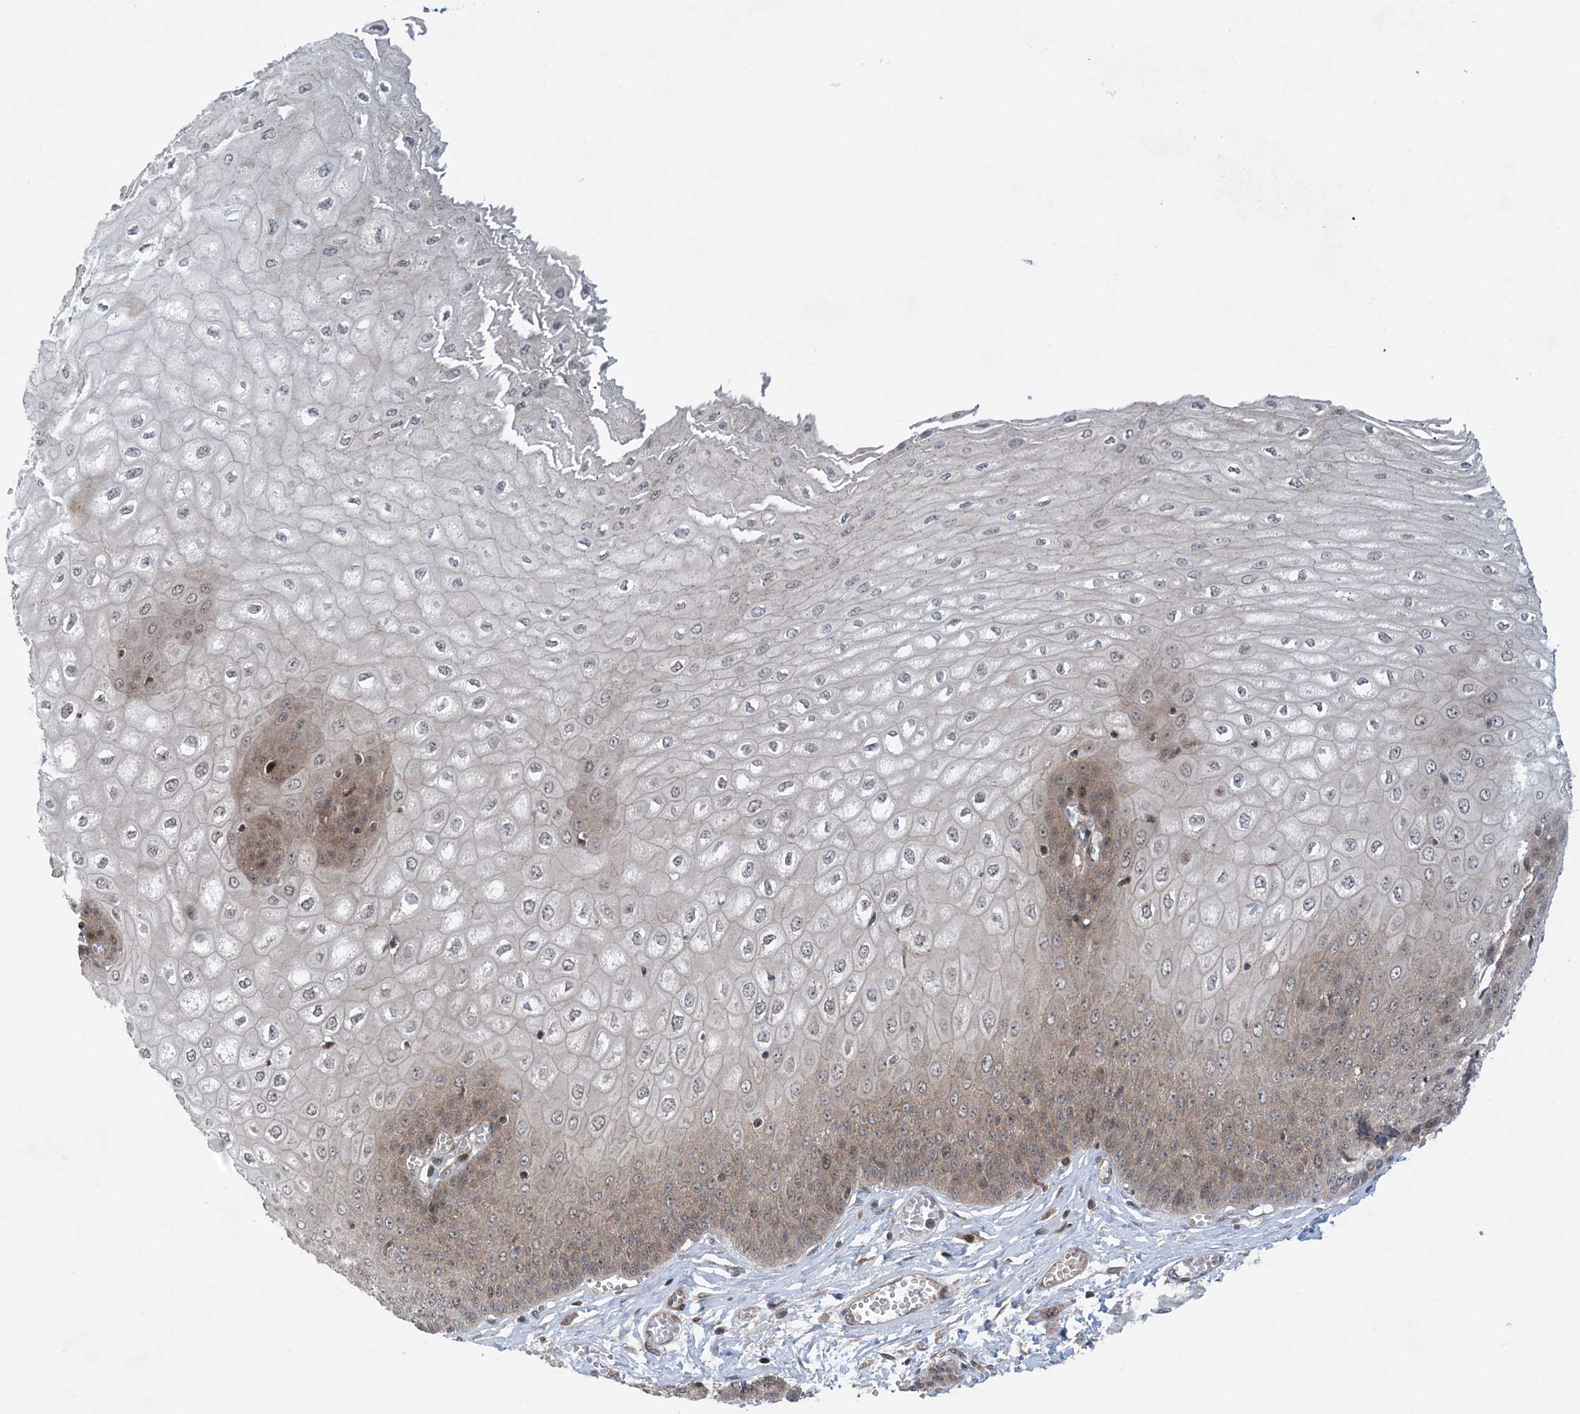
{"staining": {"intensity": "strong", "quantity": "25%-75%", "location": "cytoplasmic/membranous"}, "tissue": "esophagus", "cell_type": "Squamous epithelial cells", "image_type": "normal", "snomed": [{"axis": "morphology", "description": "Normal tissue, NOS"}, {"axis": "topography", "description": "Esophagus"}], "caption": "Immunohistochemical staining of benign human esophagus displays high levels of strong cytoplasmic/membranous expression in approximately 25%-75% of squamous epithelial cells. Using DAB (3,3'-diaminobenzidine) (brown) and hematoxylin (blue) stains, captured at high magnification using brightfield microscopy.", "gene": "HEMK1", "patient": {"sex": "male", "age": 60}}